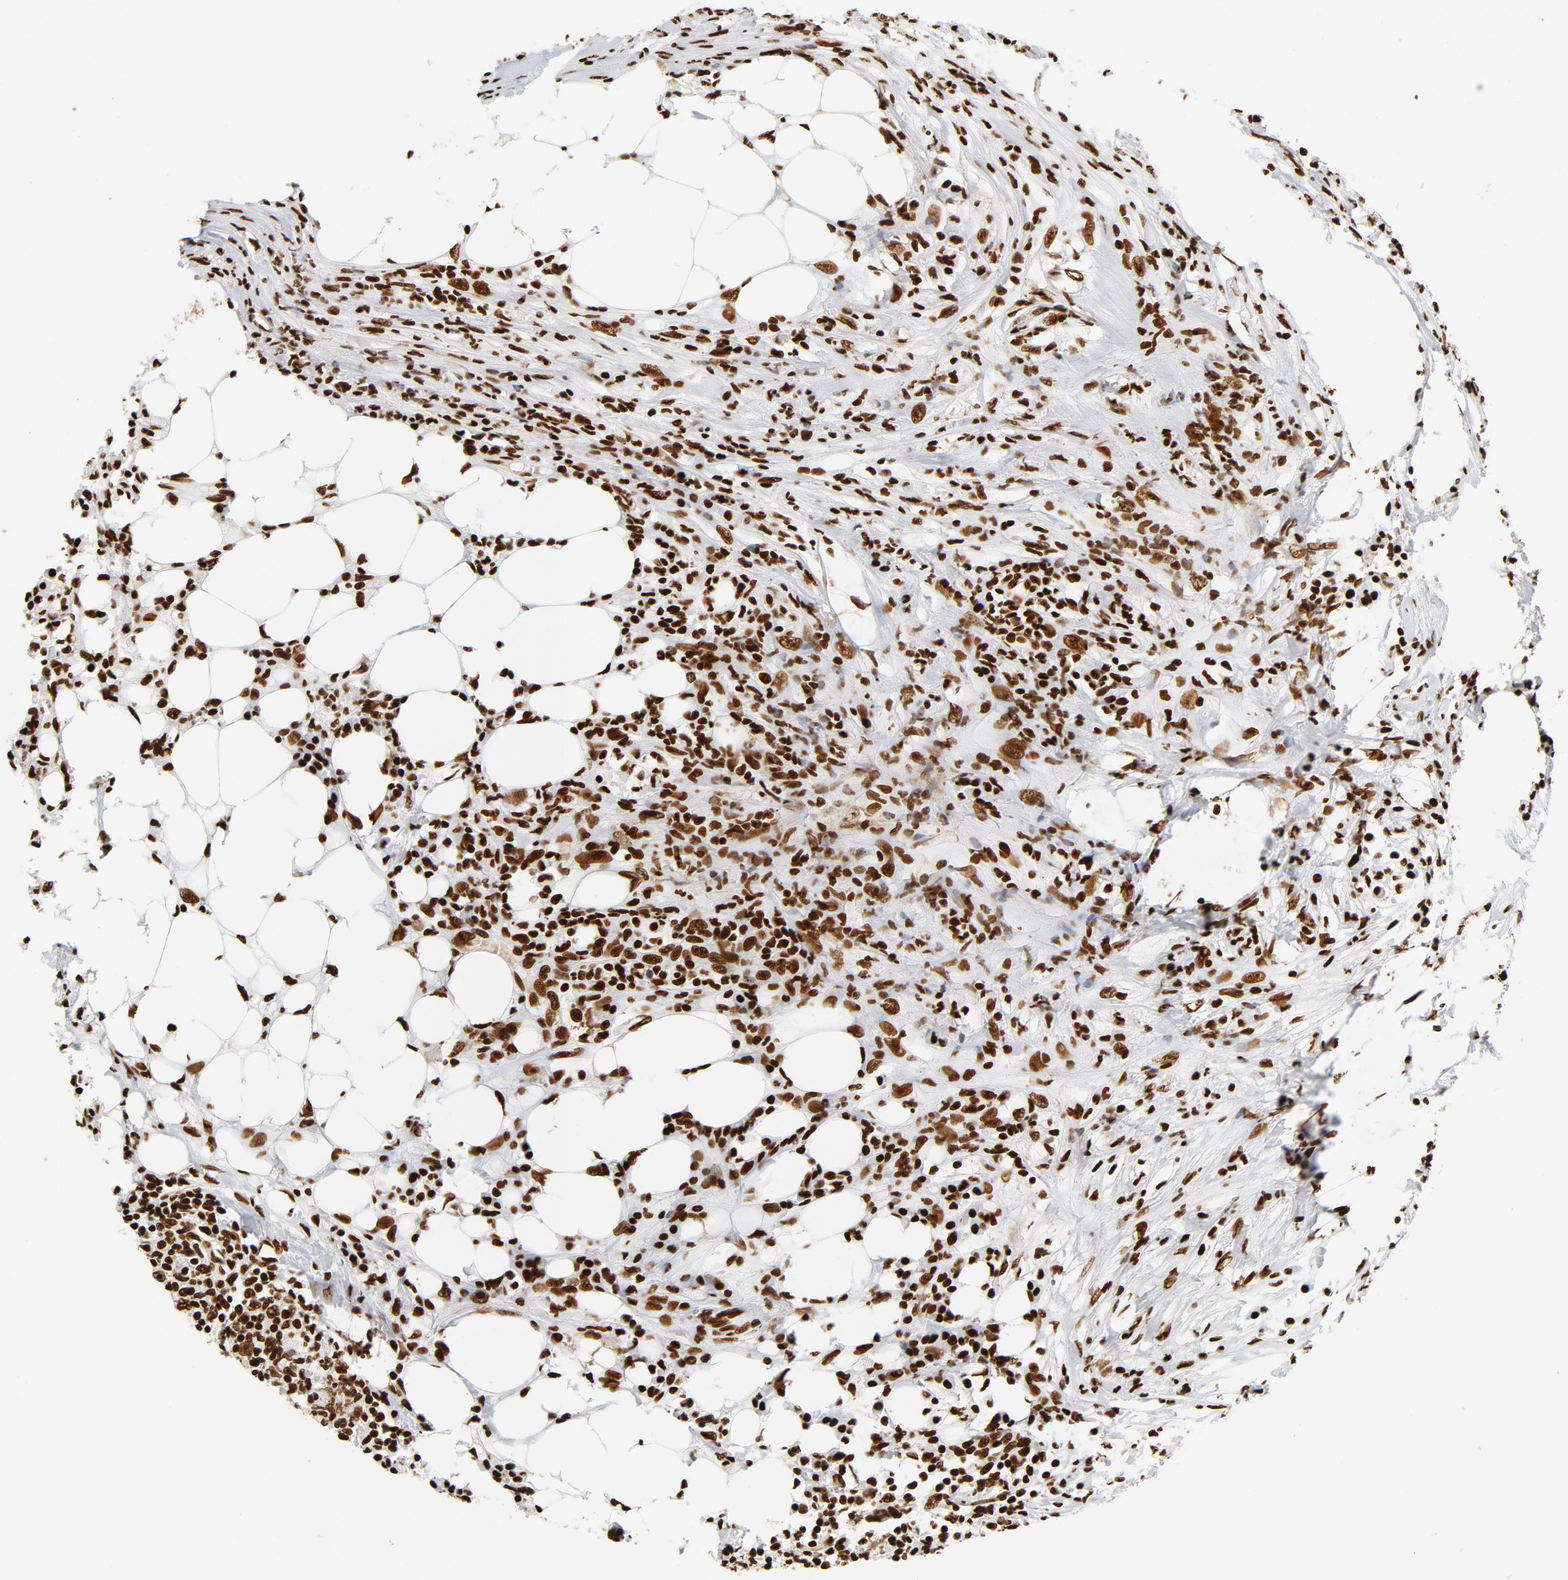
{"staining": {"intensity": "strong", "quantity": ">75%", "location": "nuclear"}, "tissue": "colorectal cancer", "cell_type": "Tumor cells", "image_type": "cancer", "snomed": [{"axis": "morphology", "description": "Adenocarcinoma, NOS"}, {"axis": "topography", "description": "Colon"}], "caption": "Strong nuclear expression for a protein is identified in about >75% of tumor cells of colorectal cancer using IHC.", "gene": "XRCC6", "patient": {"sex": "male", "age": 71}}